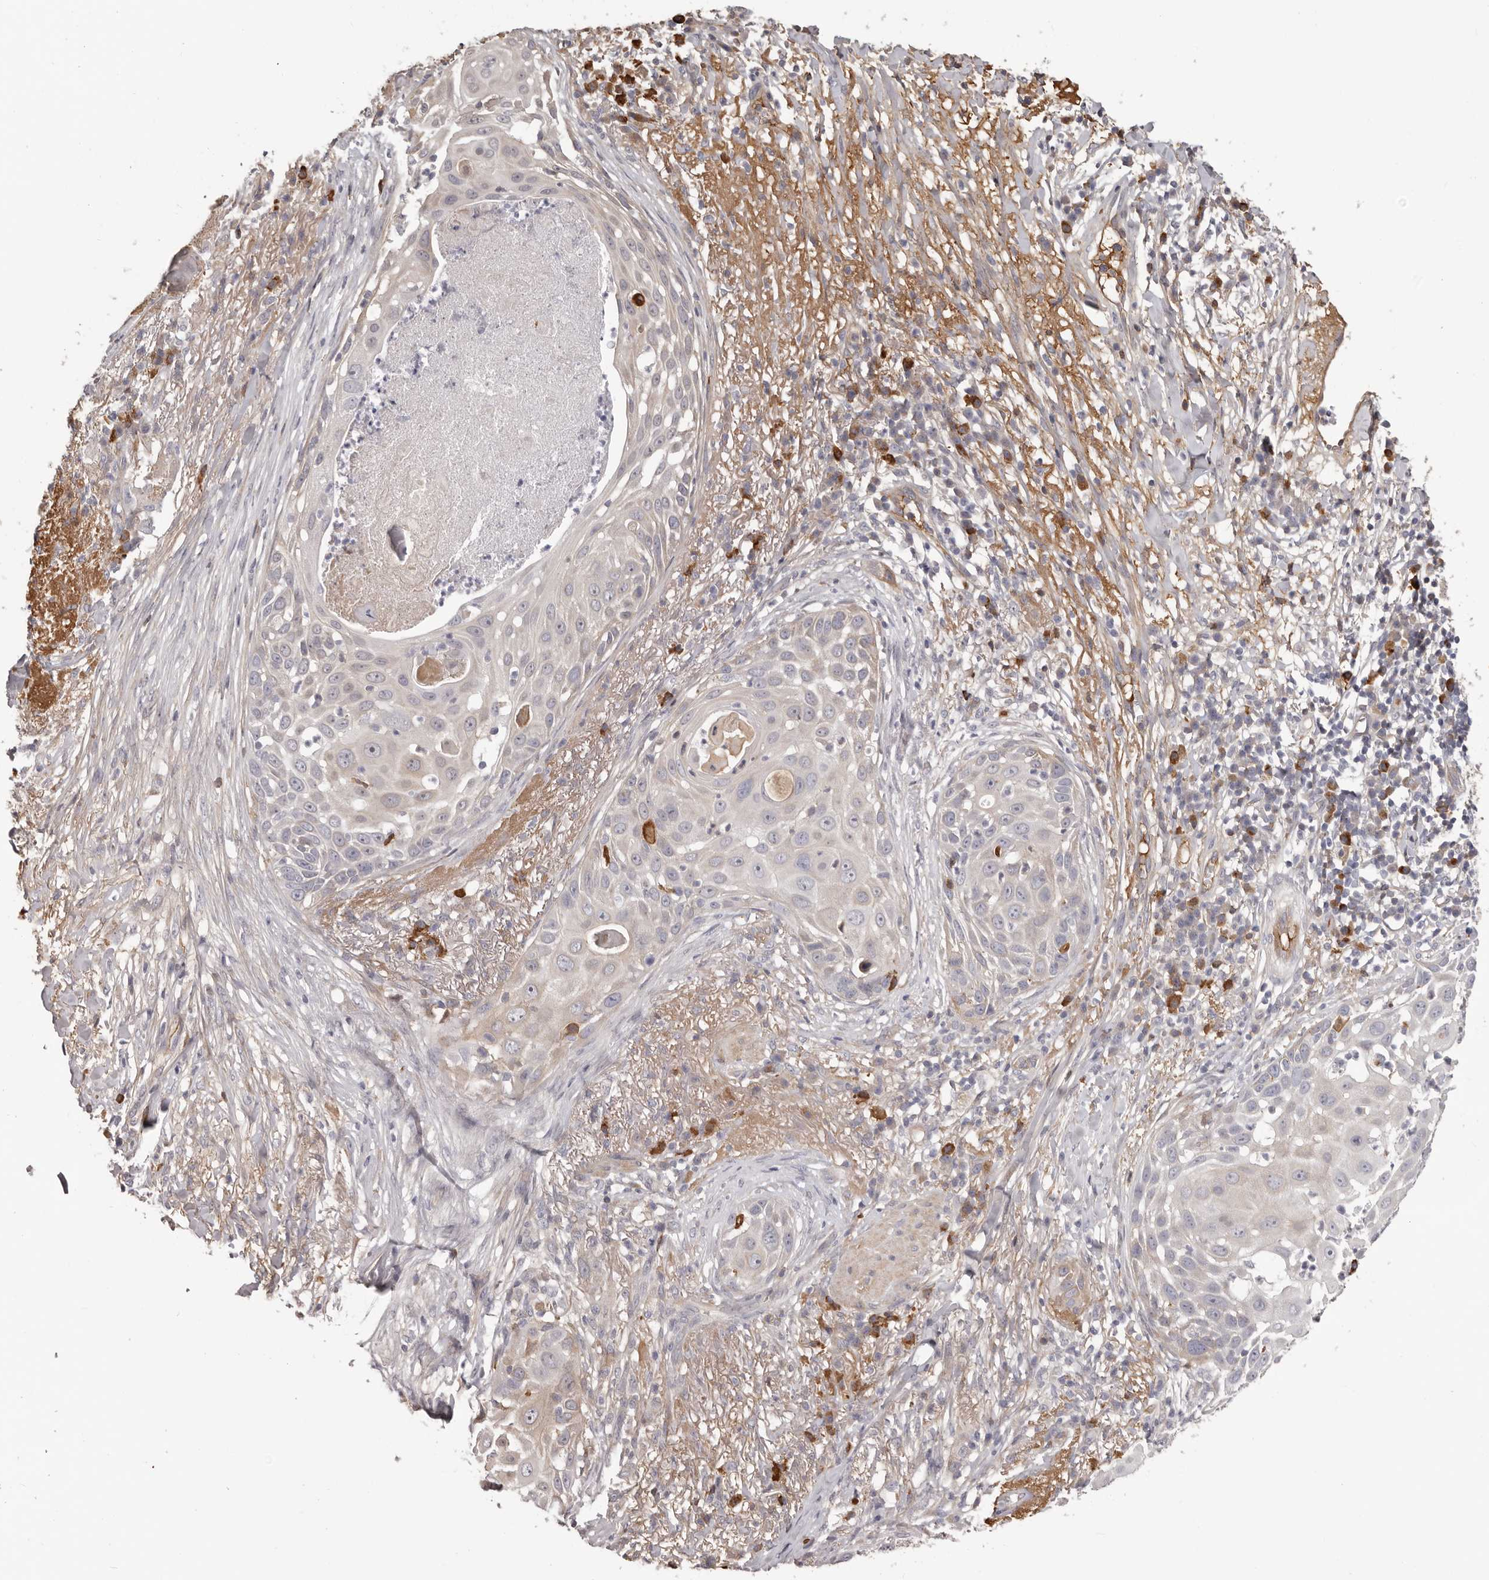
{"staining": {"intensity": "weak", "quantity": "<25%", "location": "cytoplasmic/membranous"}, "tissue": "skin cancer", "cell_type": "Tumor cells", "image_type": "cancer", "snomed": [{"axis": "morphology", "description": "Squamous cell carcinoma, NOS"}, {"axis": "topography", "description": "Skin"}], "caption": "Micrograph shows no protein staining in tumor cells of skin cancer tissue.", "gene": "OTUD3", "patient": {"sex": "female", "age": 44}}